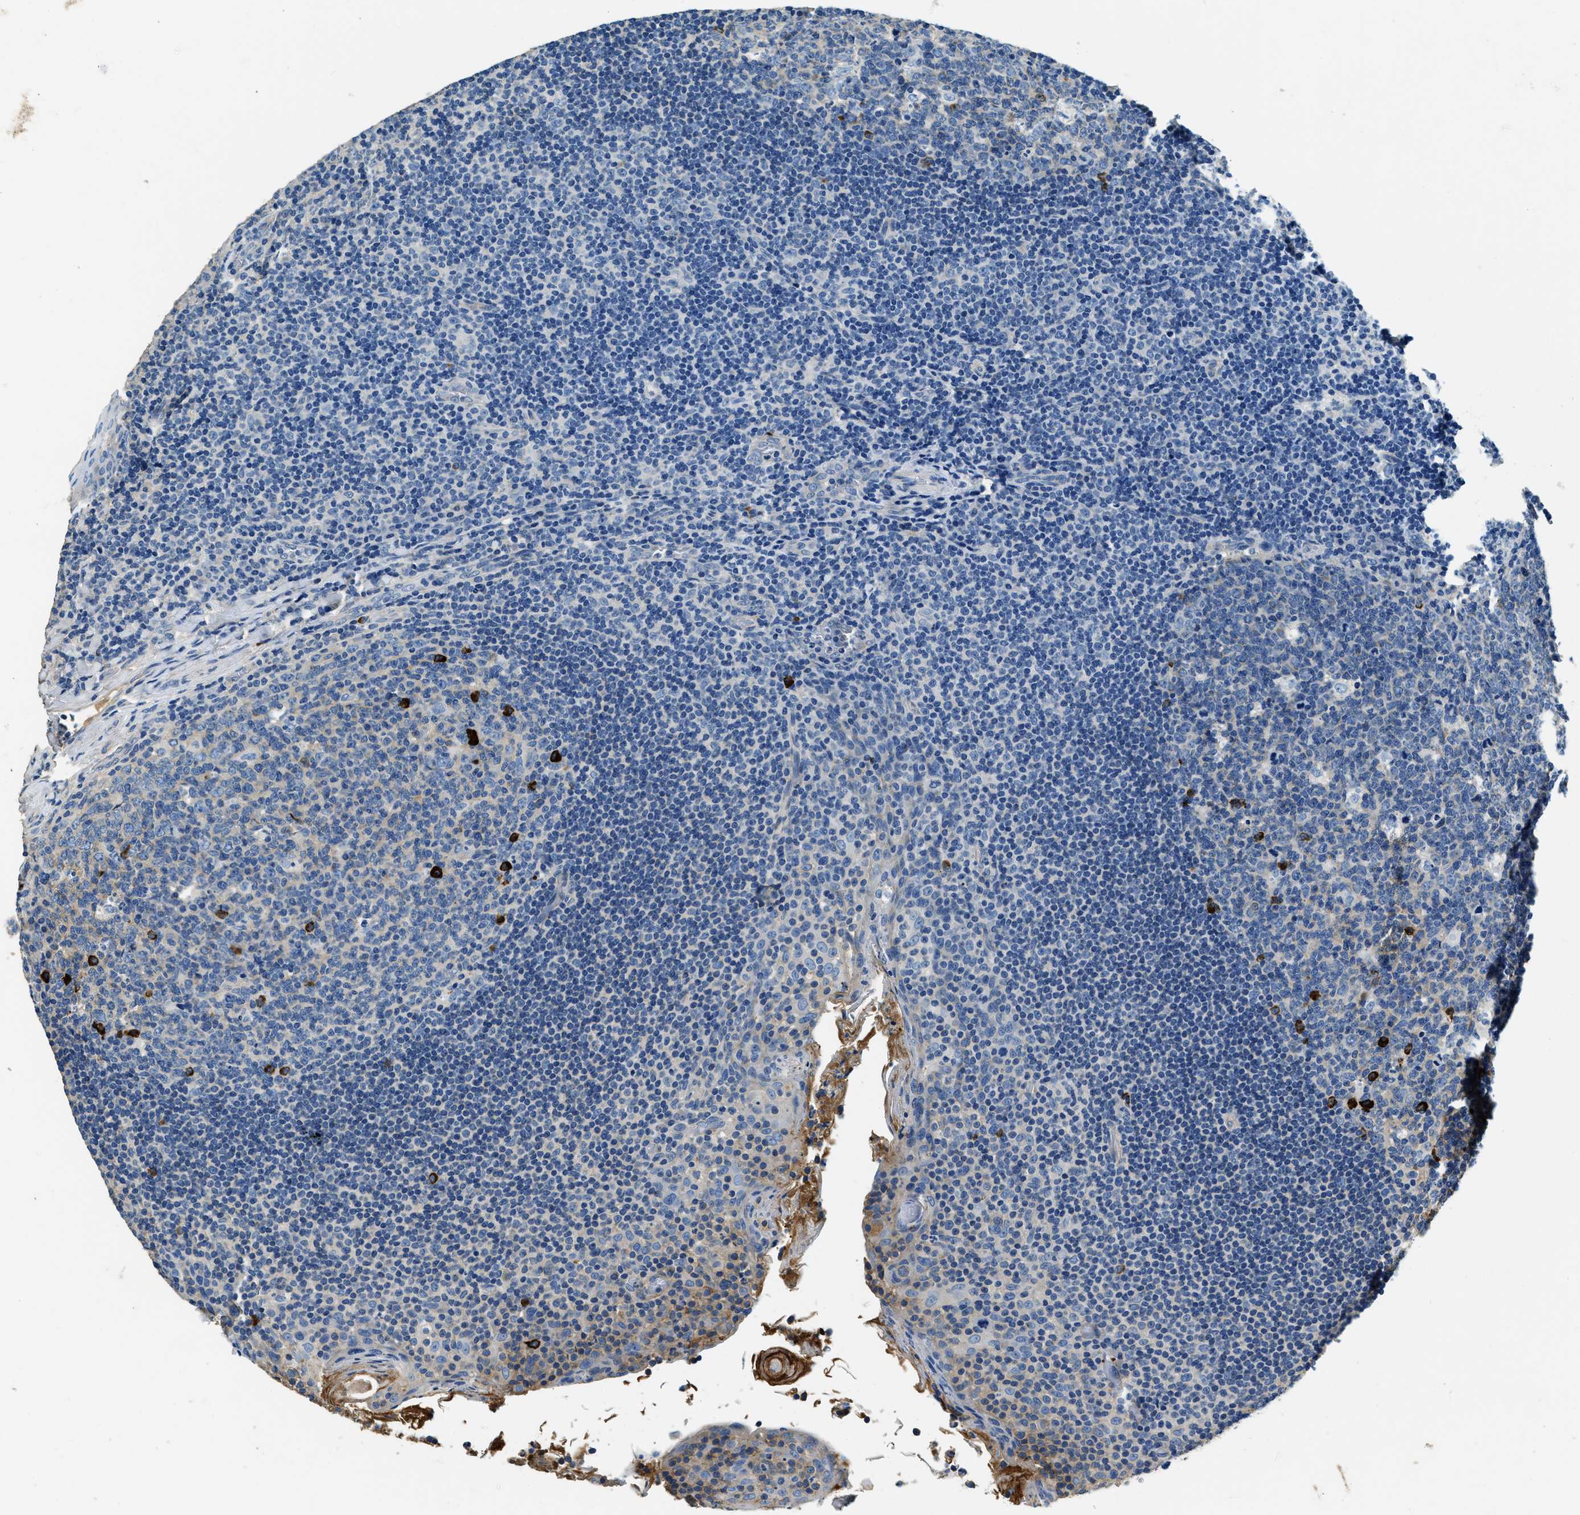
{"staining": {"intensity": "strong", "quantity": "<25%", "location": "cytoplasmic/membranous"}, "tissue": "tonsil", "cell_type": "Germinal center cells", "image_type": "normal", "snomed": [{"axis": "morphology", "description": "Normal tissue, NOS"}, {"axis": "topography", "description": "Tonsil"}], "caption": "Protein expression analysis of unremarkable tonsil shows strong cytoplasmic/membranous expression in approximately <25% of germinal center cells.", "gene": "TMEM186", "patient": {"sex": "male", "age": 17}}